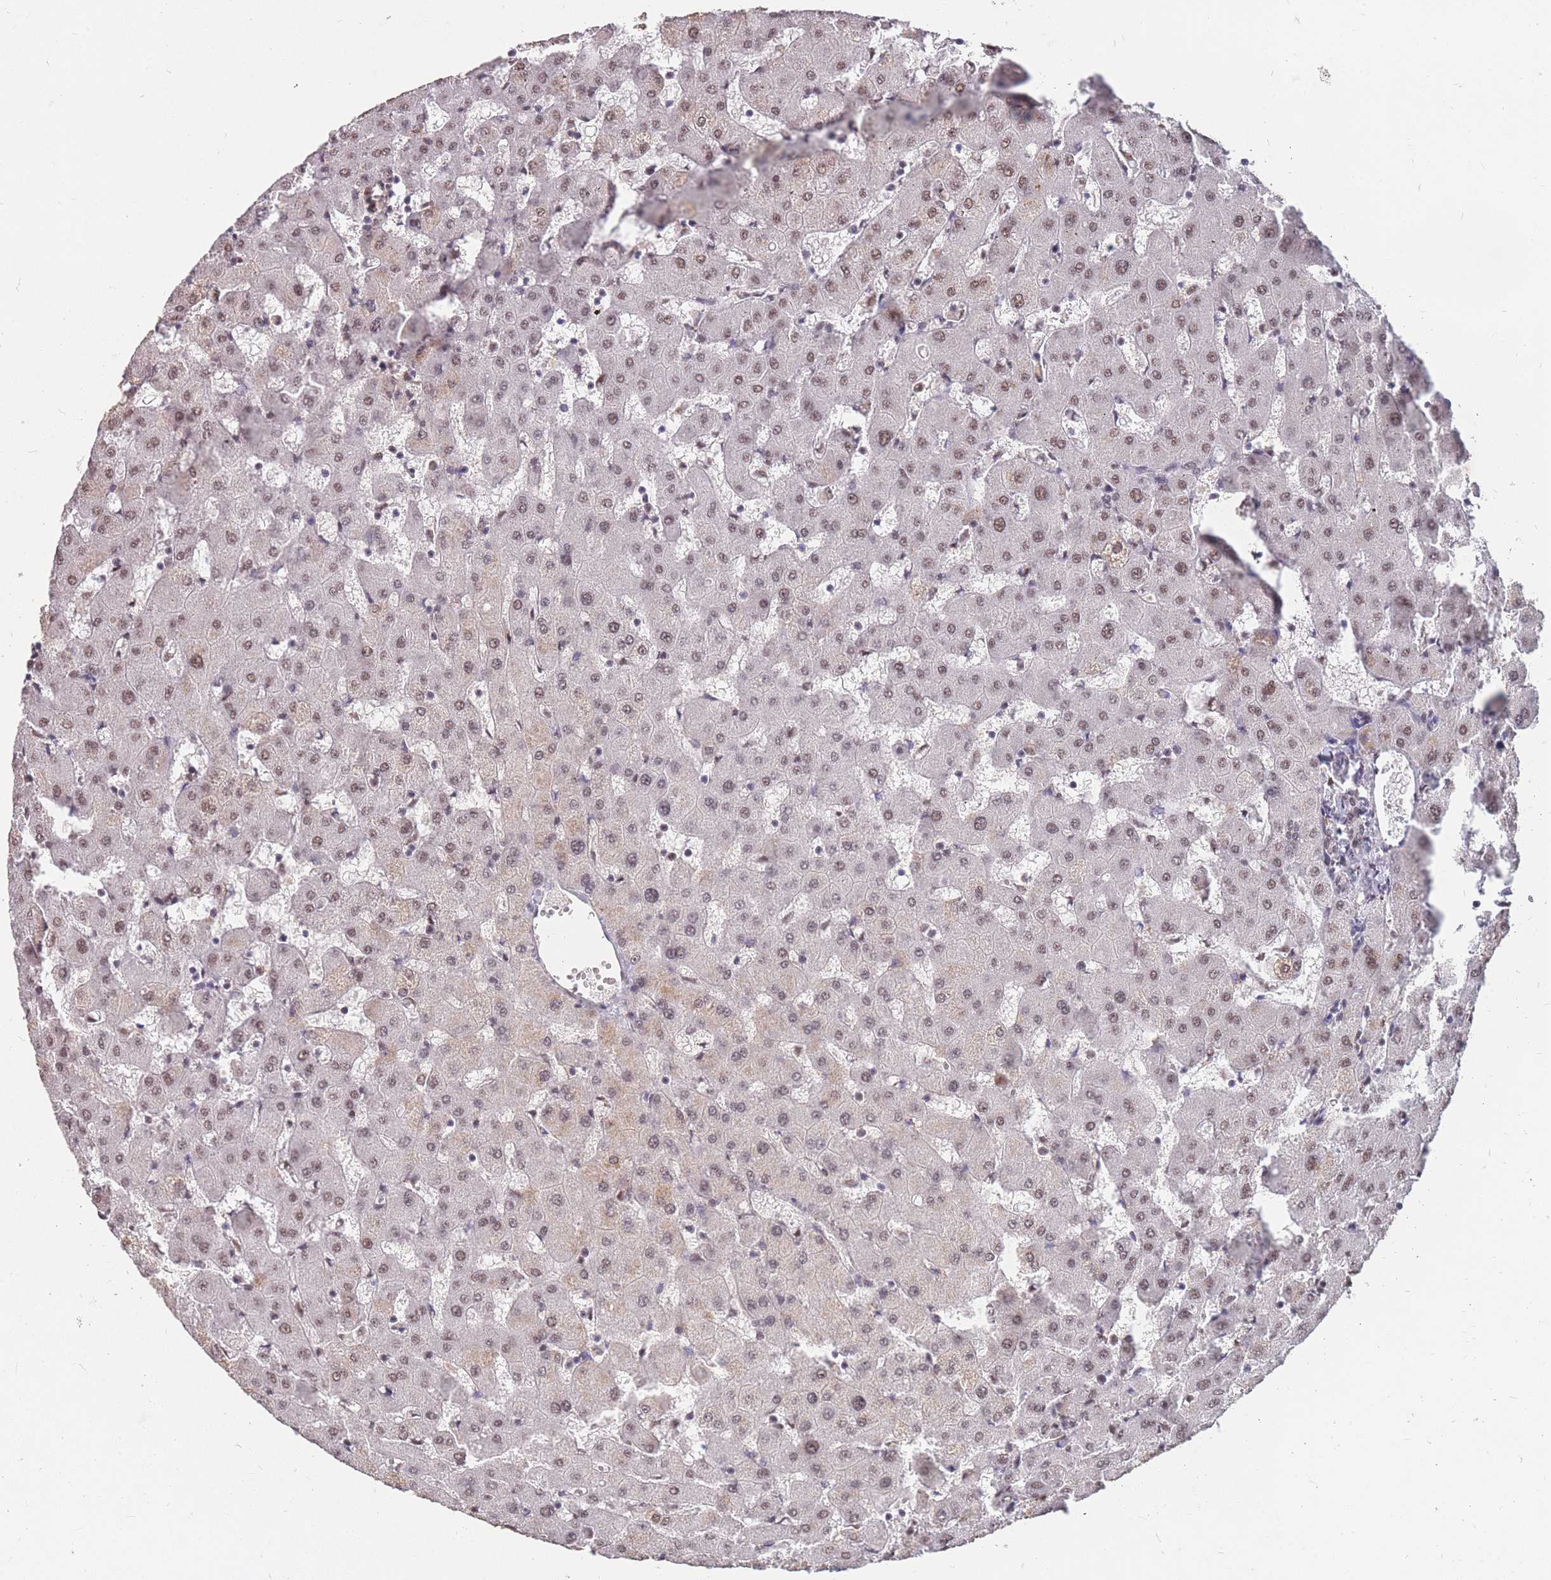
{"staining": {"intensity": "weak", "quantity": ">75%", "location": "nuclear"}, "tissue": "liver", "cell_type": "Cholangiocytes", "image_type": "normal", "snomed": [{"axis": "morphology", "description": "Normal tissue, NOS"}, {"axis": "topography", "description": "Liver"}], "caption": "DAB immunohistochemical staining of normal human liver shows weak nuclear protein positivity in approximately >75% of cholangiocytes.", "gene": "SNRPA1", "patient": {"sex": "female", "age": 63}}